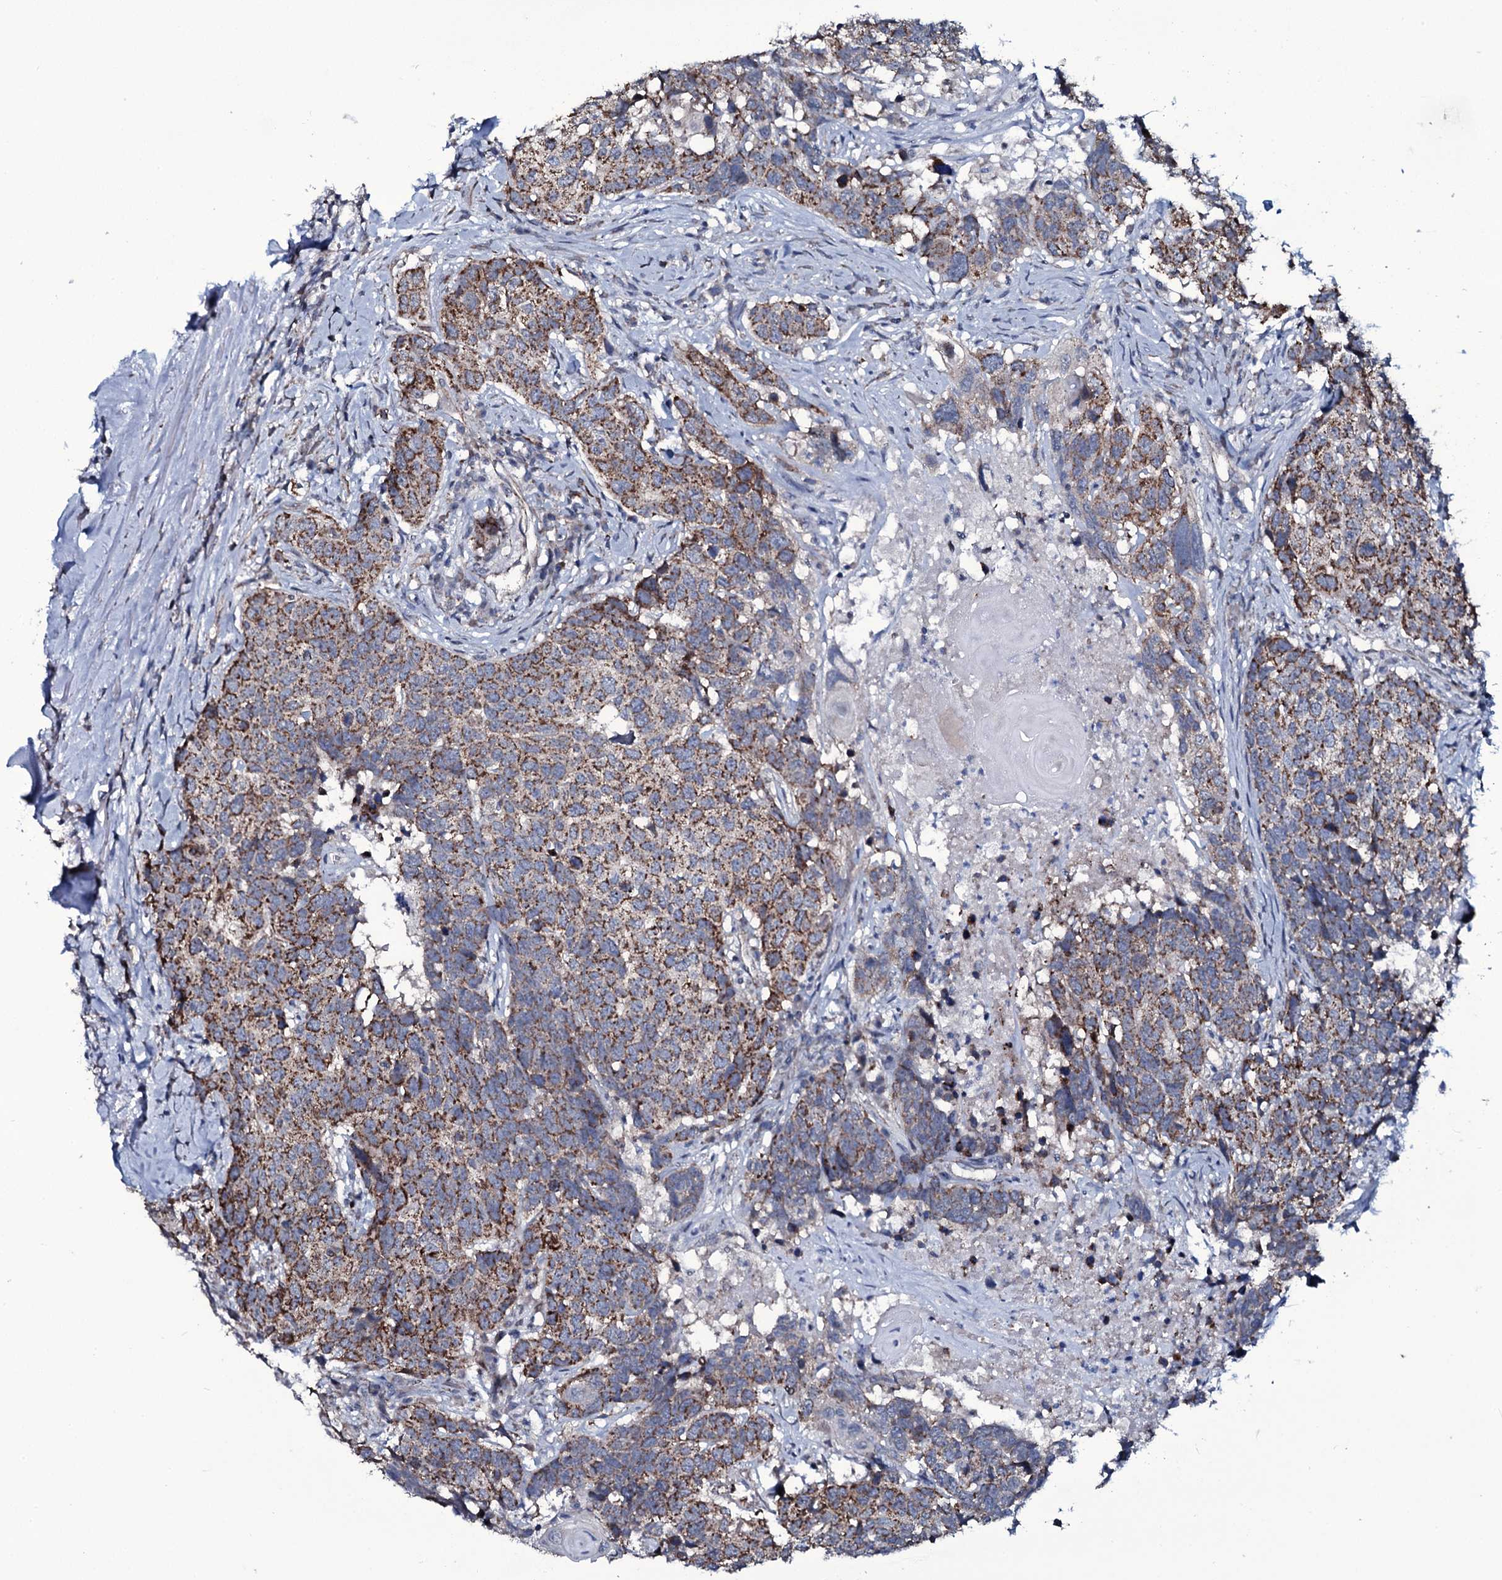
{"staining": {"intensity": "strong", "quantity": ">75%", "location": "cytoplasmic/membranous"}, "tissue": "head and neck cancer", "cell_type": "Tumor cells", "image_type": "cancer", "snomed": [{"axis": "morphology", "description": "Squamous cell carcinoma, NOS"}, {"axis": "topography", "description": "Head-Neck"}], "caption": "About >75% of tumor cells in human squamous cell carcinoma (head and neck) show strong cytoplasmic/membranous protein expression as visualized by brown immunohistochemical staining.", "gene": "WIPF3", "patient": {"sex": "male", "age": 66}}